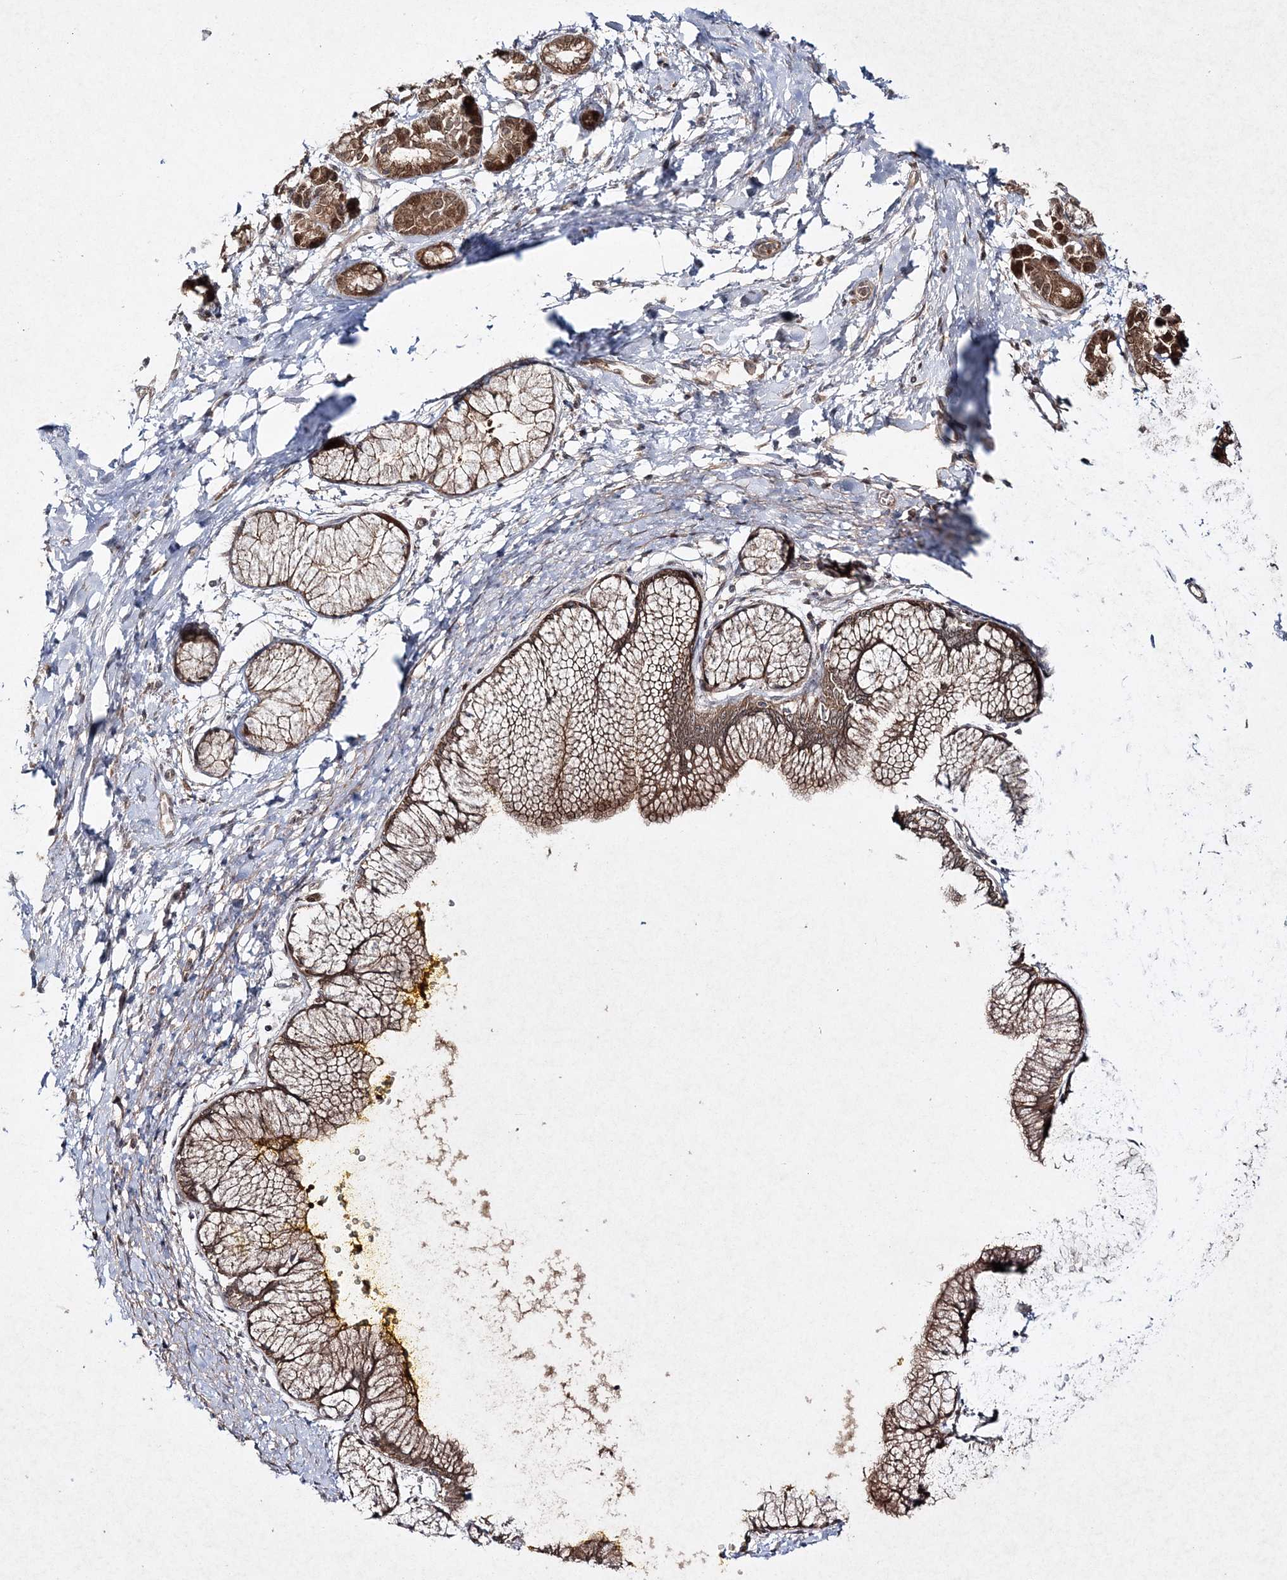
{"staining": {"intensity": "moderate", "quantity": ">75%", "location": "cytoplasmic/membranous"}, "tissue": "pancreatic cancer", "cell_type": "Tumor cells", "image_type": "cancer", "snomed": [{"axis": "morphology", "description": "Adenocarcinoma, NOS"}, {"axis": "topography", "description": "Pancreas"}], "caption": "Moderate cytoplasmic/membranous protein positivity is identified in about >75% of tumor cells in pancreatic adenocarcinoma.", "gene": "MOCS2", "patient": {"sex": "male", "age": 58}}